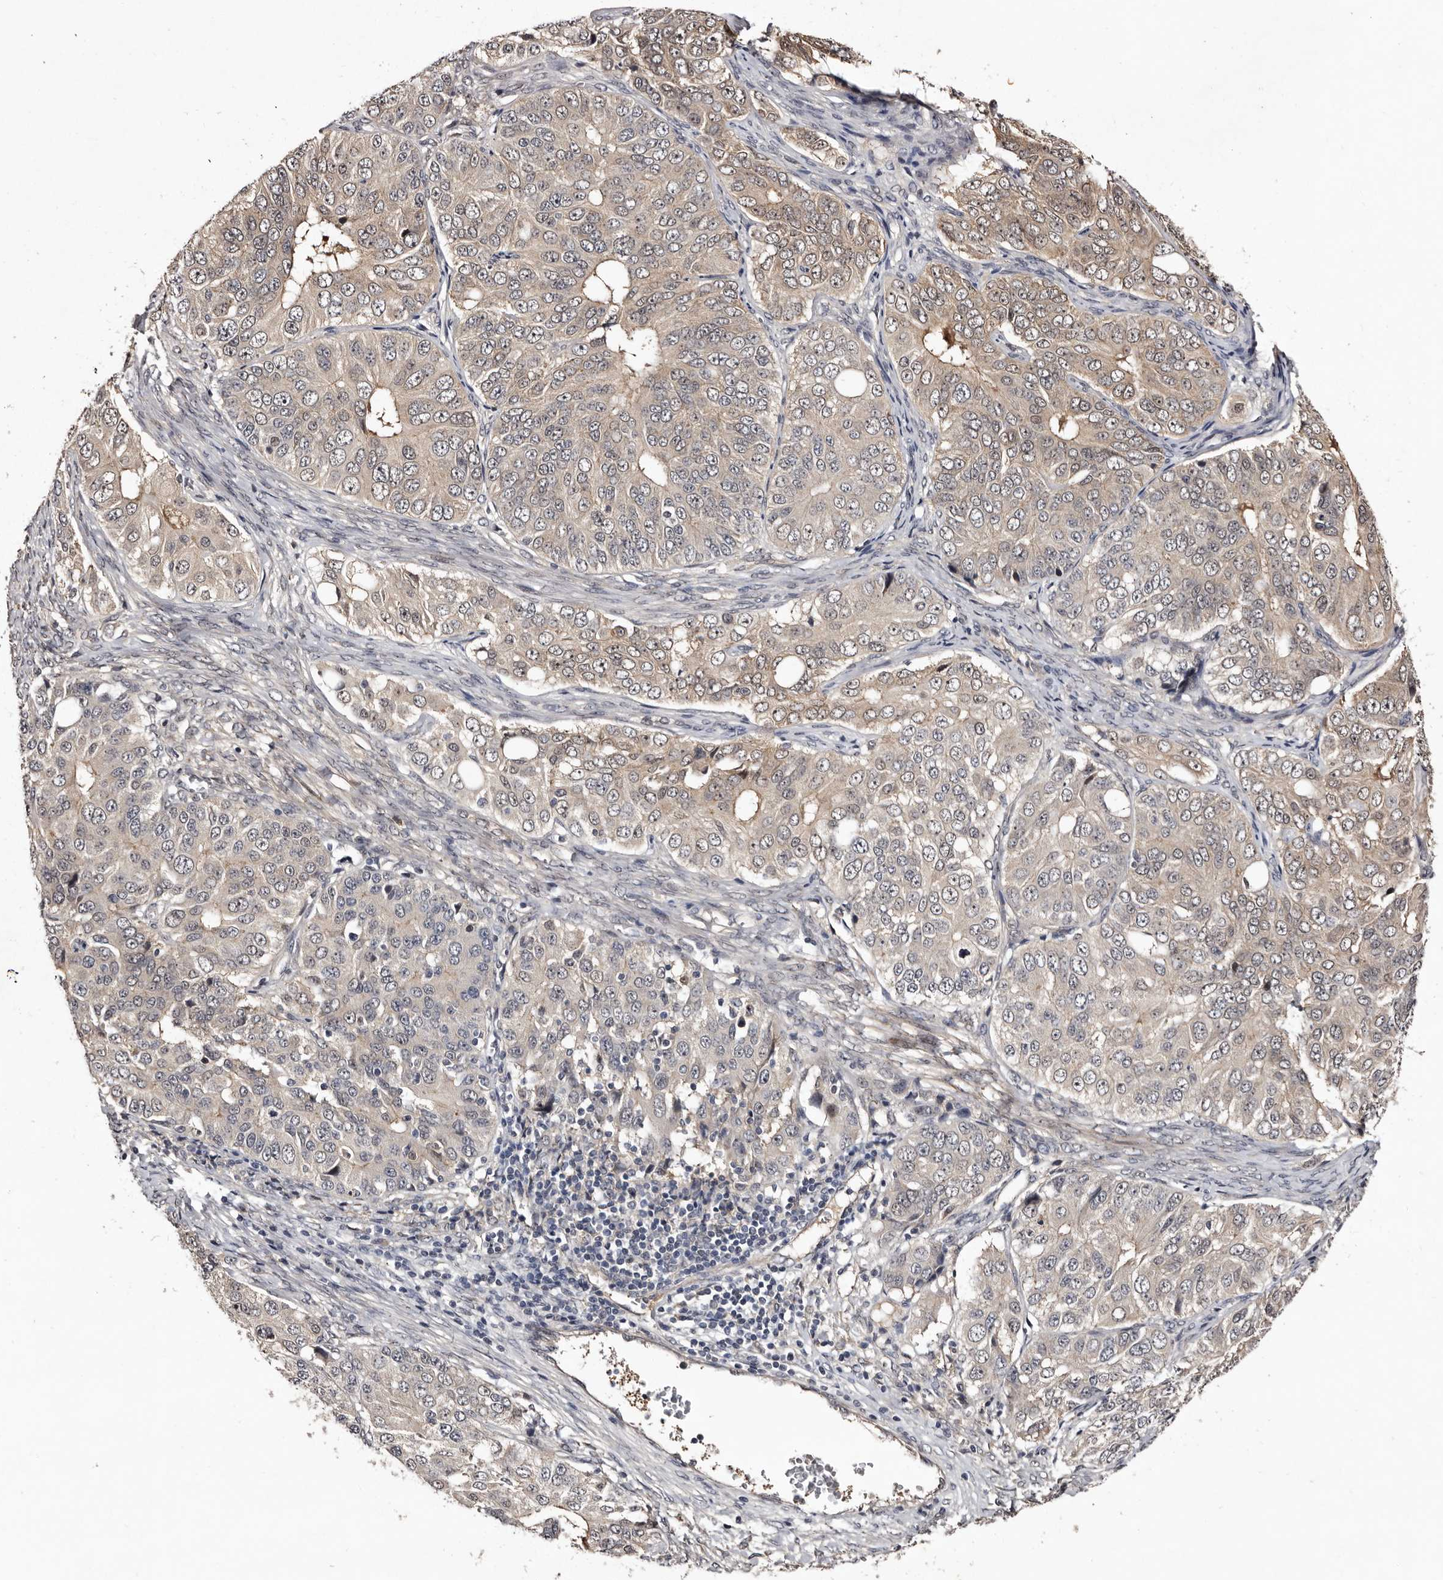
{"staining": {"intensity": "weak", "quantity": "<25%", "location": "cytoplasmic/membranous"}, "tissue": "ovarian cancer", "cell_type": "Tumor cells", "image_type": "cancer", "snomed": [{"axis": "morphology", "description": "Carcinoma, endometroid"}, {"axis": "topography", "description": "Ovary"}], "caption": "High magnification brightfield microscopy of ovarian cancer stained with DAB (brown) and counterstained with hematoxylin (blue): tumor cells show no significant positivity.", "gene": "LANCL2", "patient": {"sex": "female", "age": 51}}